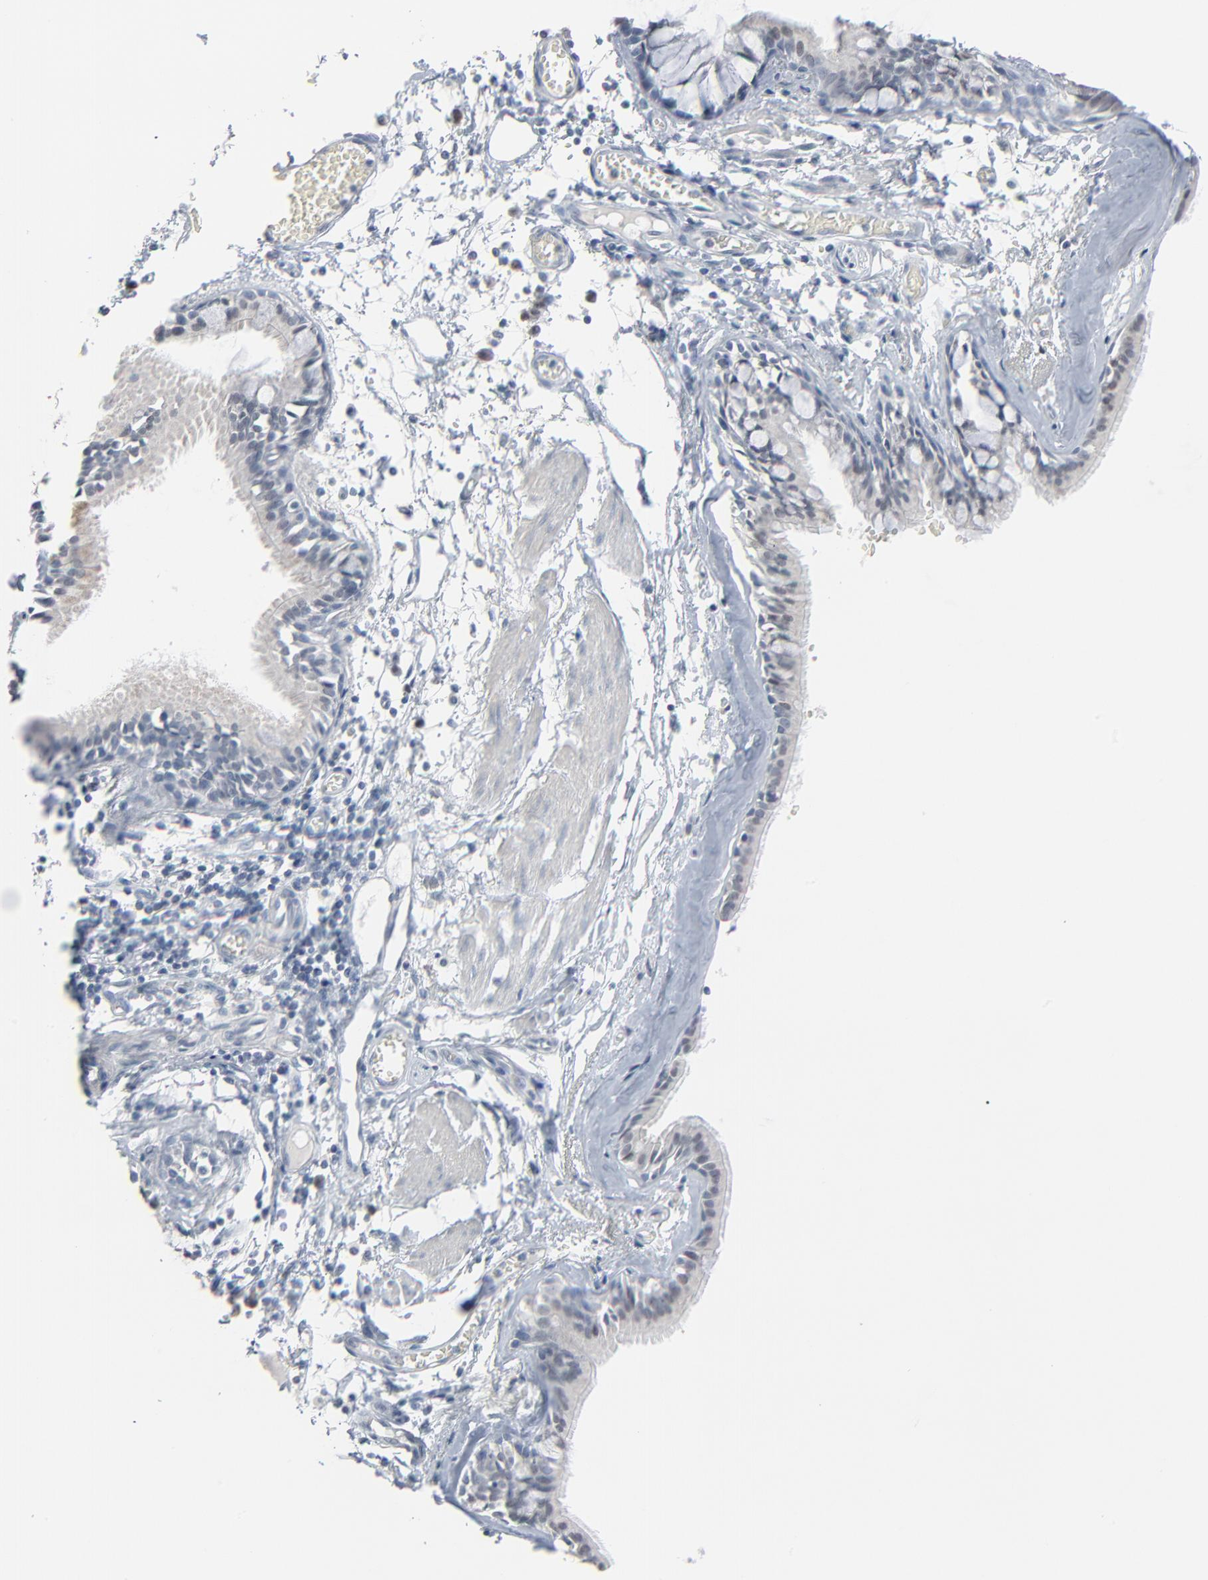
{"staining": {"intensity": "weak", "quantity": "25%-75%", "location": "cytoplasmic/membranous"}, "tissue": "bronchus", "cell_type": "Respiratory epithelial cells", "image_type": "normal", "snomed": [{"axis": "morphology", "description": "Normal tissue, NOS"}, {"axis": "topography", "description": "Bronchus"}, {"axis": "topography", "description": "Lung"}], "caption": "Protein analysis of unremarkable bronchus exhibits weak cytoplasmic/membranous positivity in approximately 25%-75% of respiratory epithelial cells.", "gene": "SAGE1", "patient": {"sex": "female", "age": 56}}